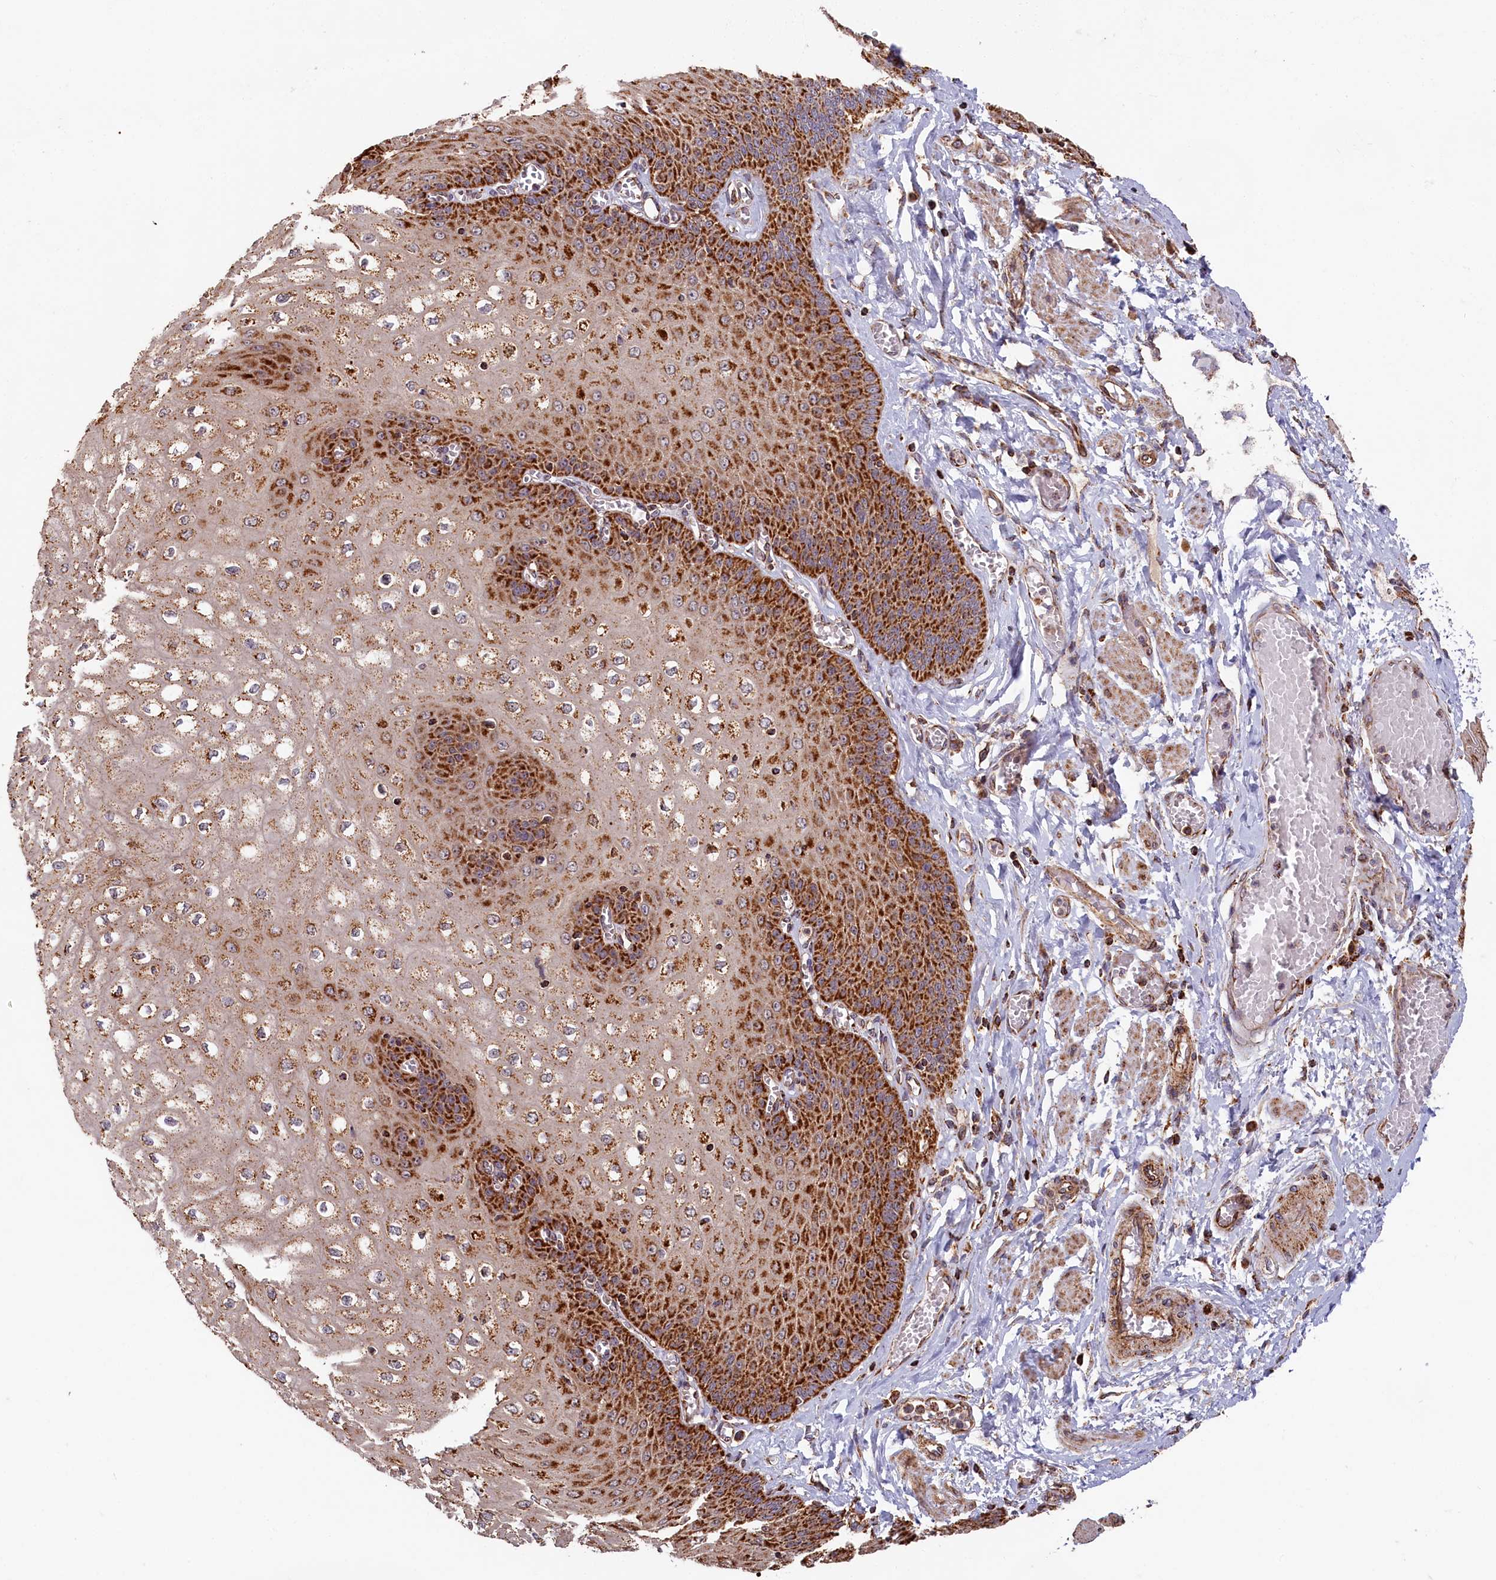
{"staining": {"intensity": "strong", "quantity": ">75%", "location": "cytoplasmic/membranous"}, "tissue": "esophagus", "cell_type": "Squamous epithelial cells", "image_type": "normal", "snomed": [{"axis": "morphology", "description": "Normal tissue, NOS"}, {"axis": "topography", "description": "Esophagus"}], "caption": "This histopathology image displays unremarkable esophagus stained with immunohistochemistry (IHC) to label a protein in brown. The cytoplasmic/membranous of squamous epithelial cells show strong positivity for the protein. Nuclei are counter-stained blue.", "gene": "MACROD1", "patient": {"sex": "male", "age": 60}}